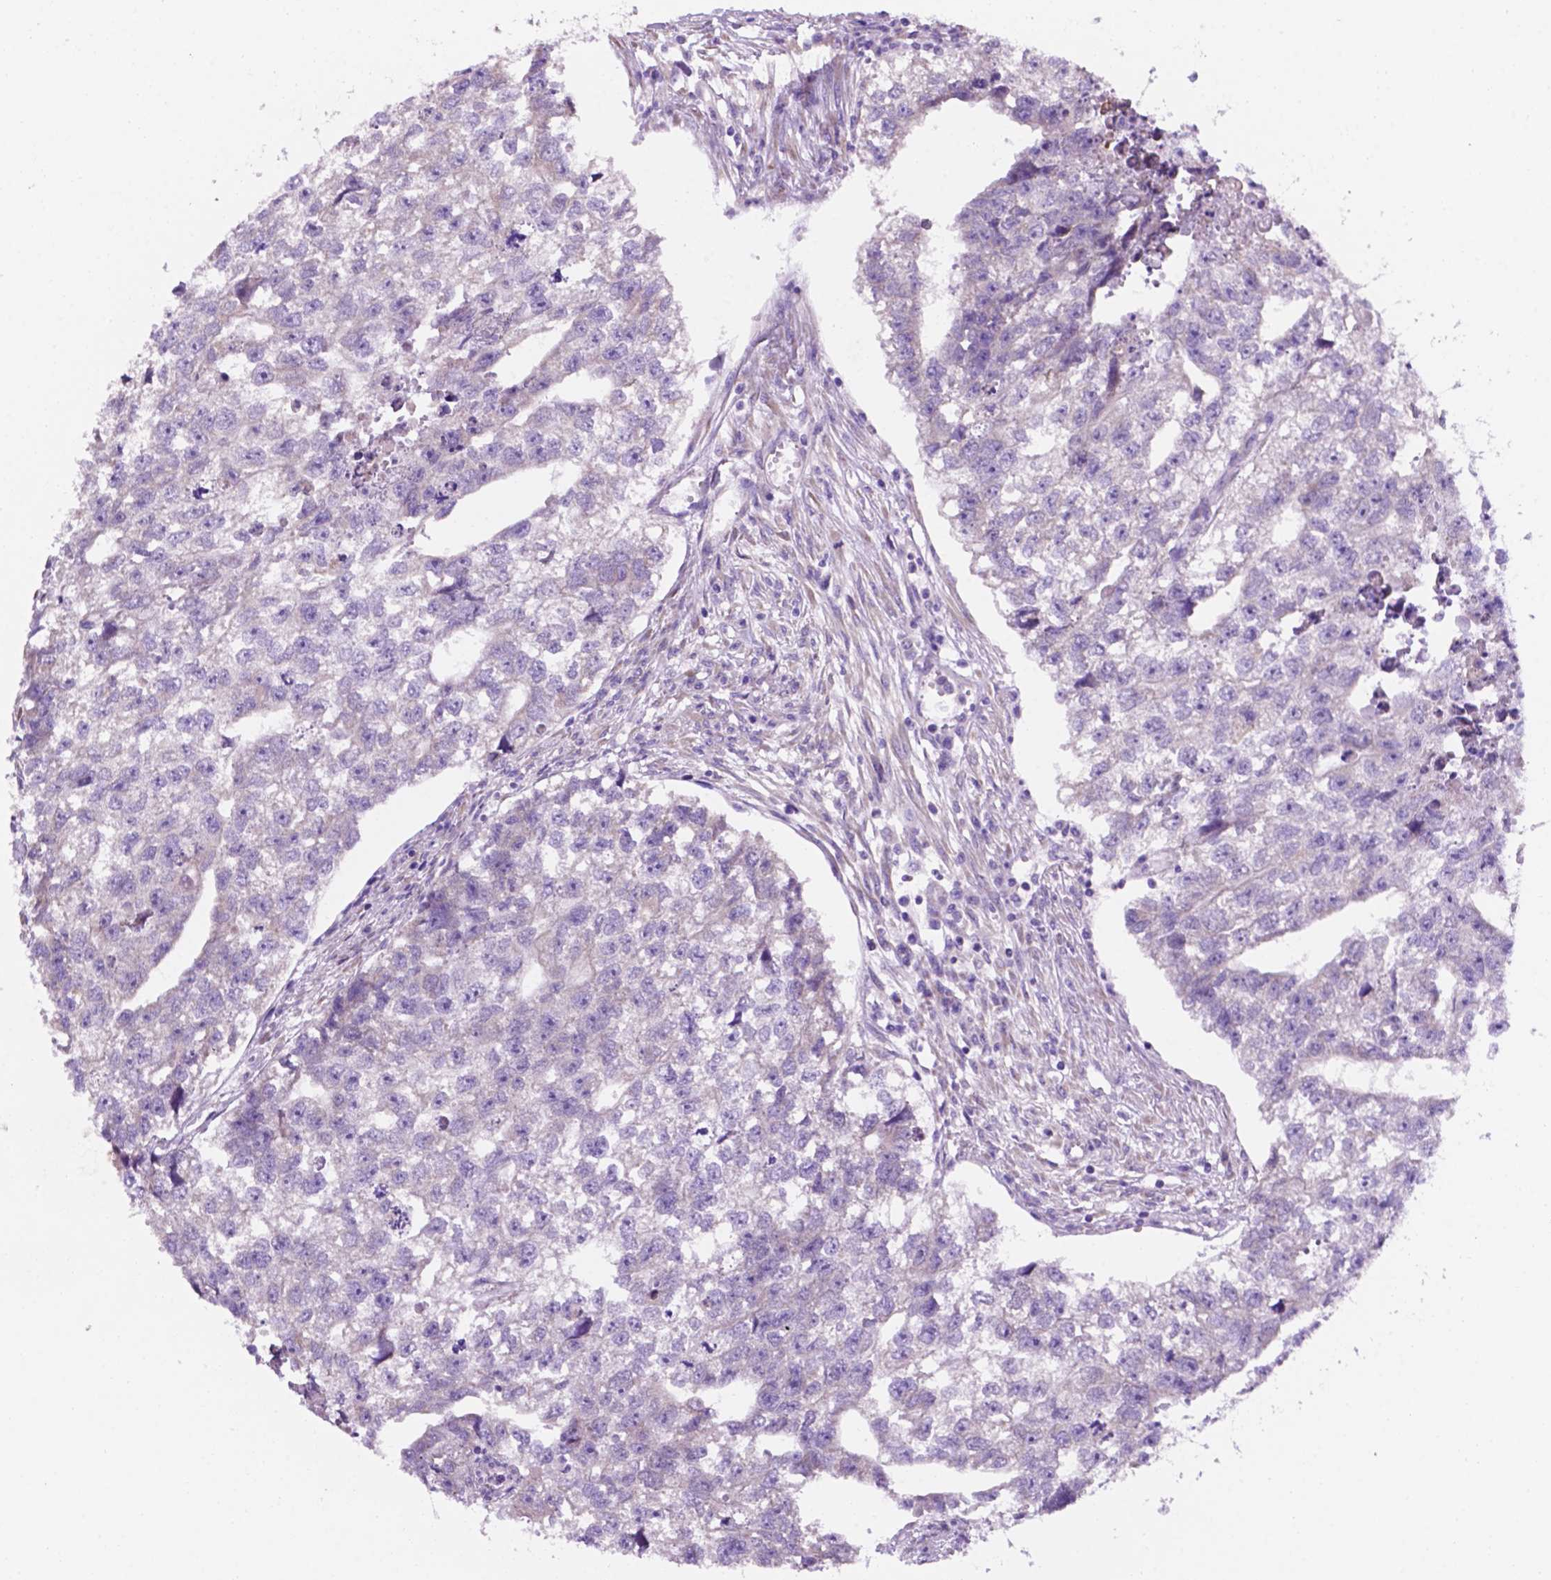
{"staining": {"intensity": "negative", "quantity": "none", "location": "none"}, "tissue": "testis cancer", "cell_type": "Tumor cells", "image_type": "cancer", "snomed": [{"axis": "morphology", "description": "Carcinoma, Embryonal, NOS"}, {"axis": "morphology", "description": "Teratoma, malignant, NOS"}, {"axis": "topography", "description": "Testis"}], "caption": "This is an IHC photomicrograph of teratoma (malignant) (testis). There is no staining in tumor cells.", "gene": "CEACAM7", "patient": {"sex": "male", "age": 44}}